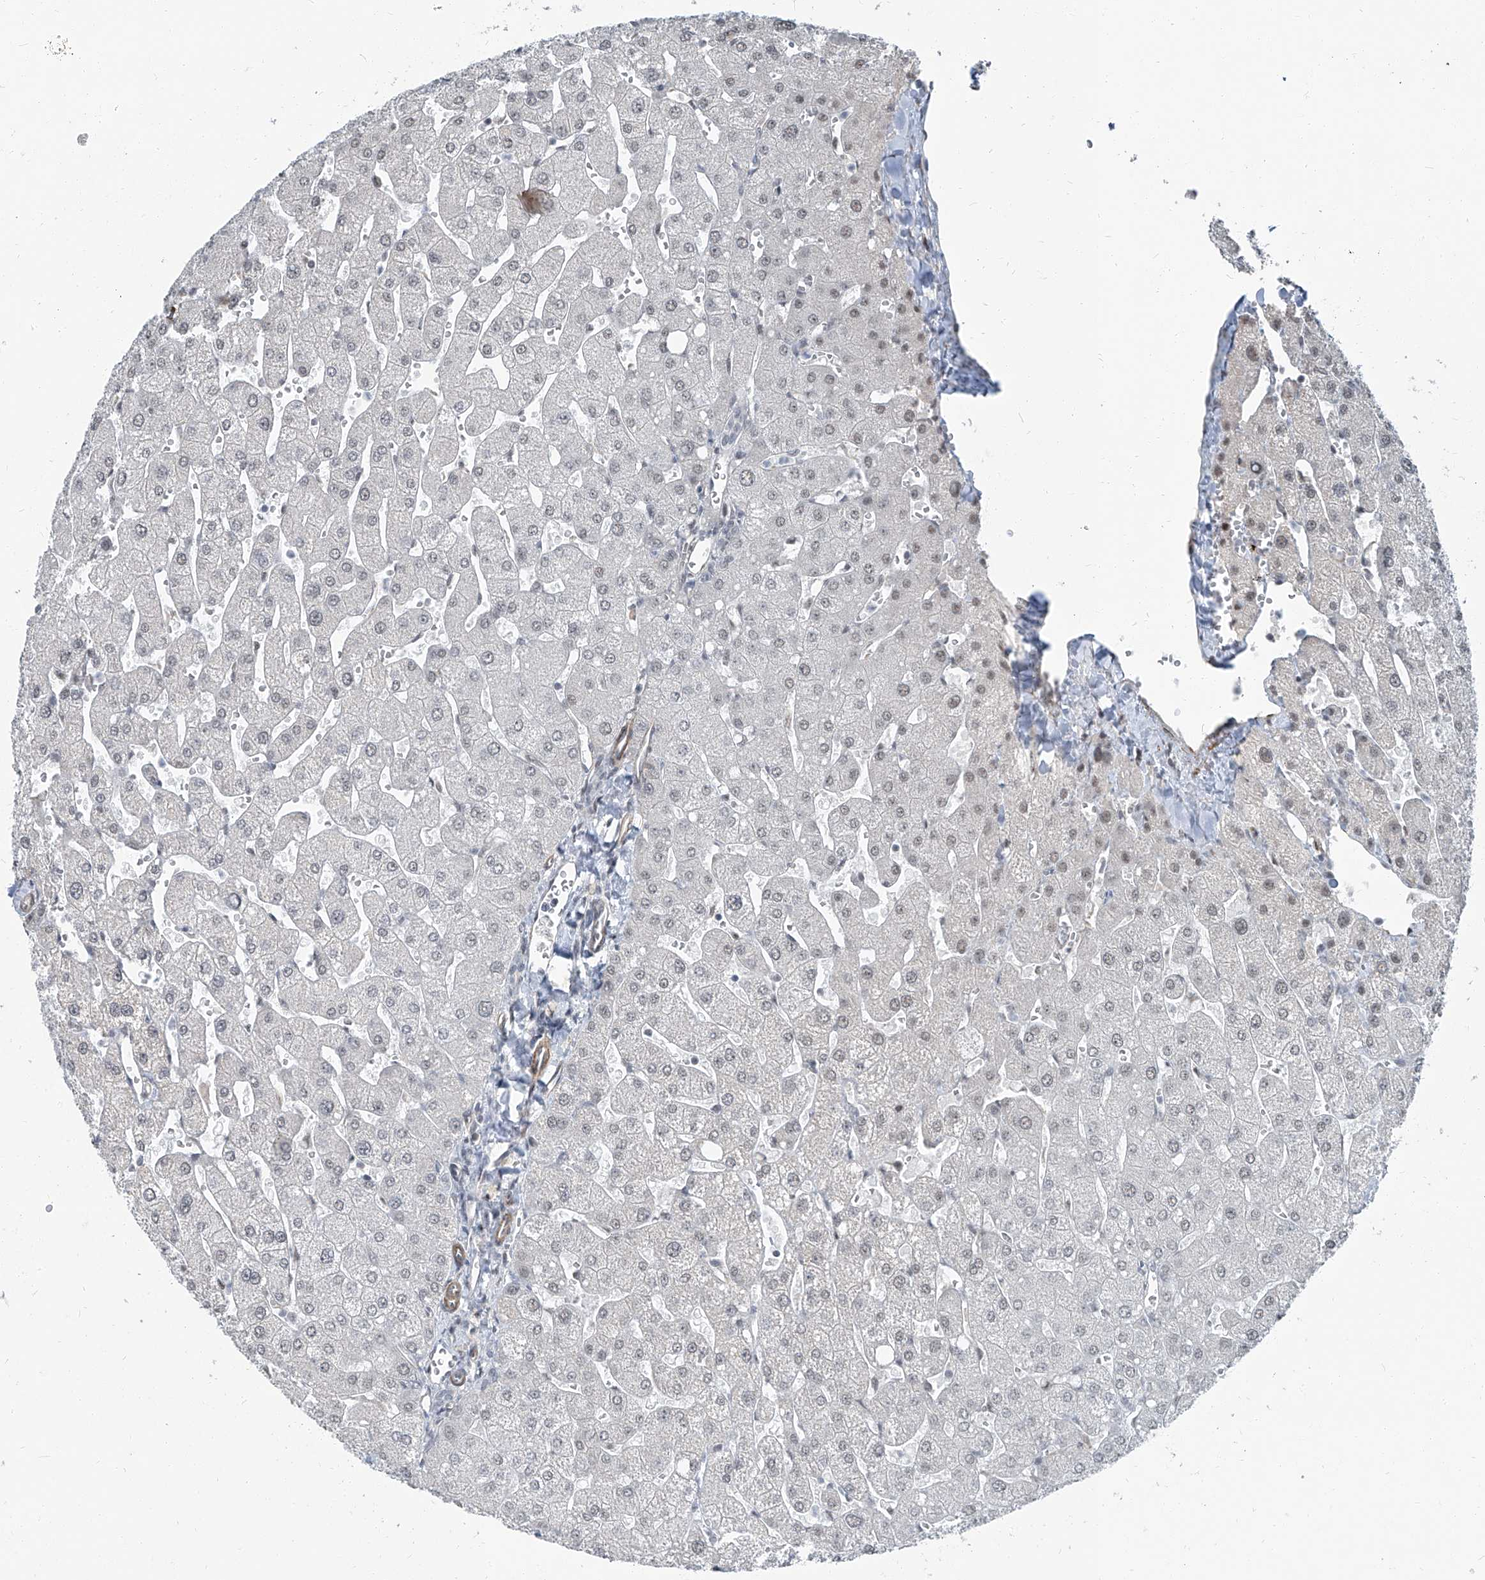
{"staining": {"intensity": "negative", "quantity": "none", "location": "none"}, "tissue": "liver", "cell_type": "Cholangiocytes", "image_type": "normal", "snomed": [{"axis": "morphology", "description": "Normal tissue, NOS"}, {"axis": "topography", "description": "Liver"}], "caption": "Micrograph shows no protein expression in cholangiocytes of benign liver.", "gene": "TXLNB", "patient": {"sex": "male", "age": 55}}